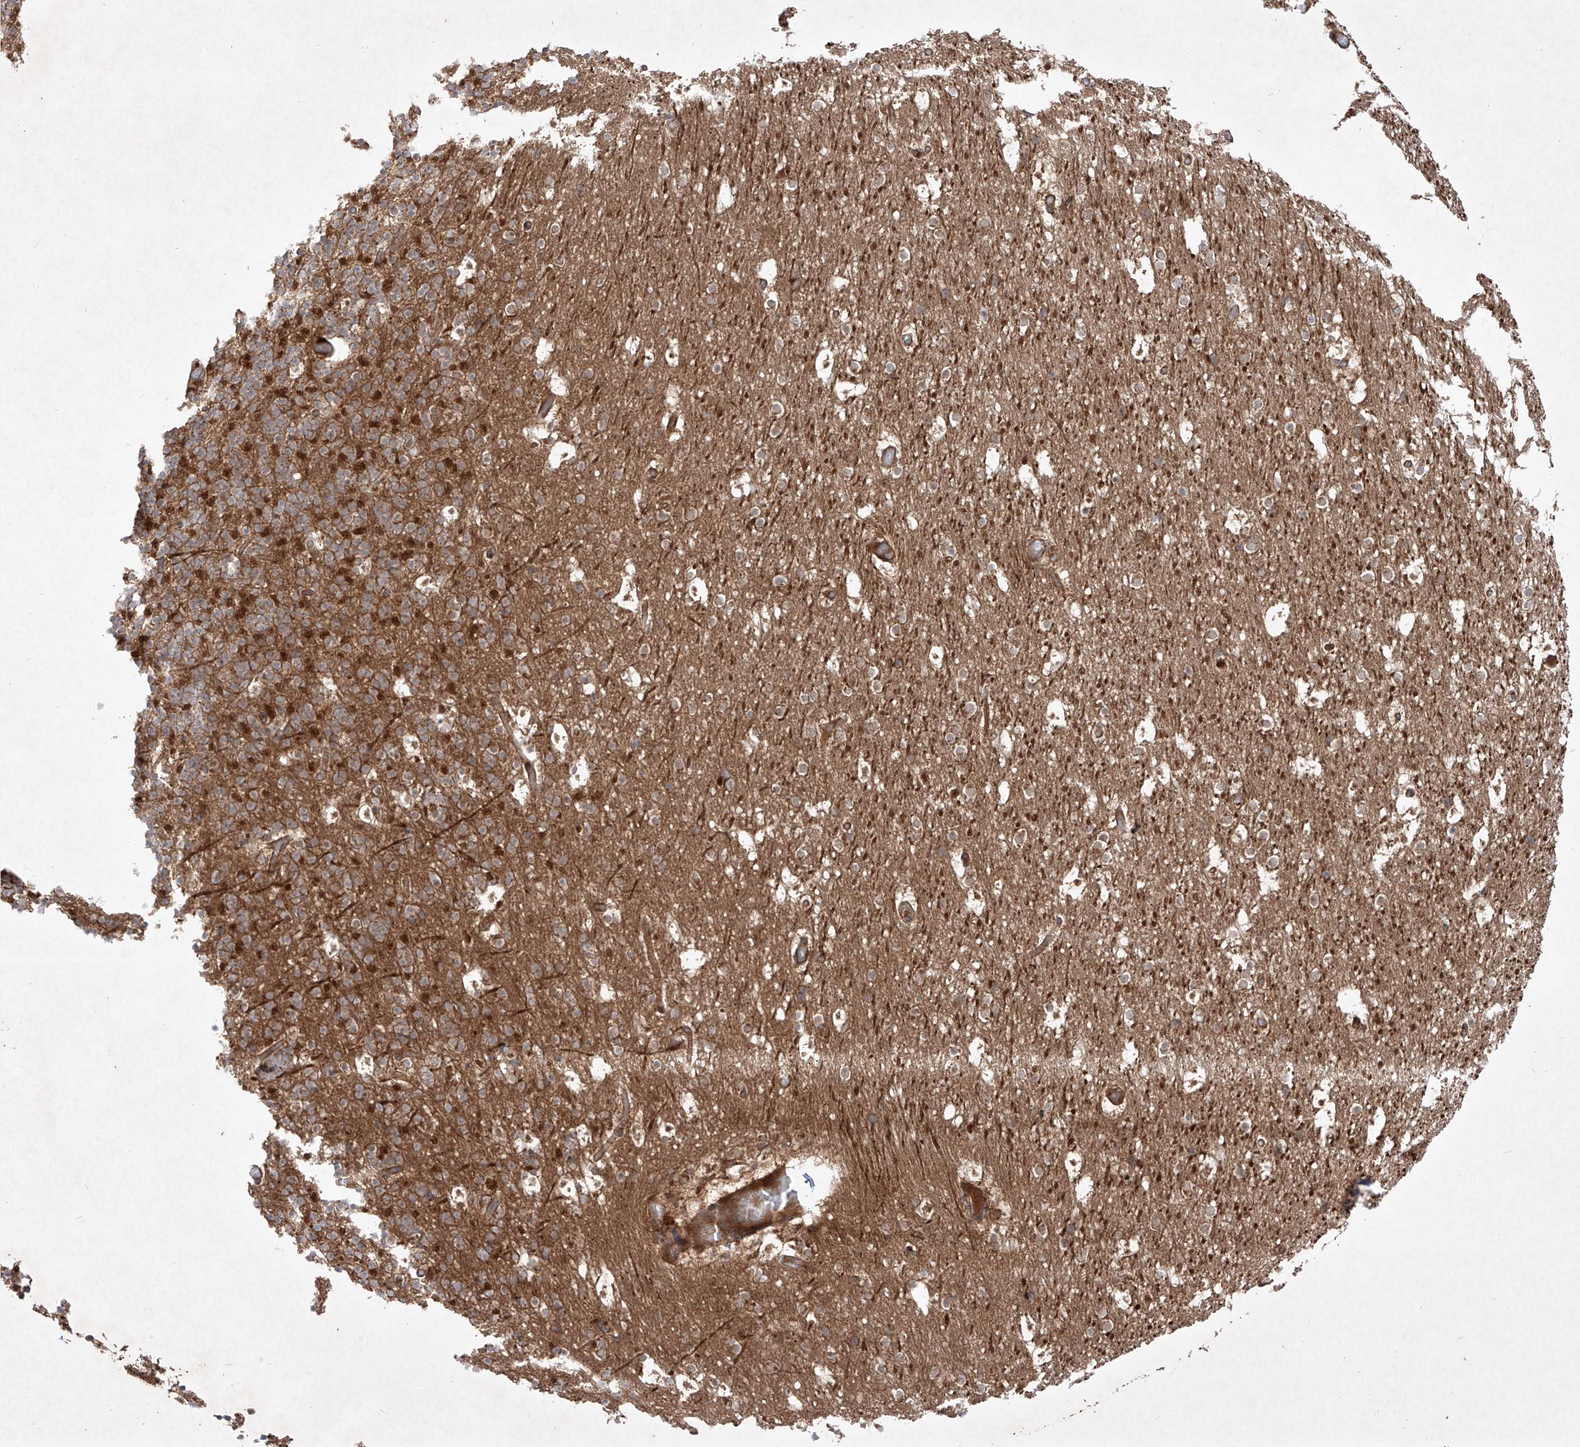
{"staining": {"intensity": "moderate", "quantity": ">75%", "location": "cytoplasmic/membranous"}, "tissue": "cerebellum", "cell_type": "Cells in granular layer", "image_type": "normal", "snomed": [{"axis": "morphology", "description": "Normal tissue, NOS"}, {"axis": "topography", "description": "Cerebellum"}], "caption": "Cells in granular layer demonstrate medium levels of moderate cytoplasmic/membranous positivity in about >75% of cells in normal human cerebellum.", "gene": "YKT6", "patient": {"sex": "male", "age": 57}}